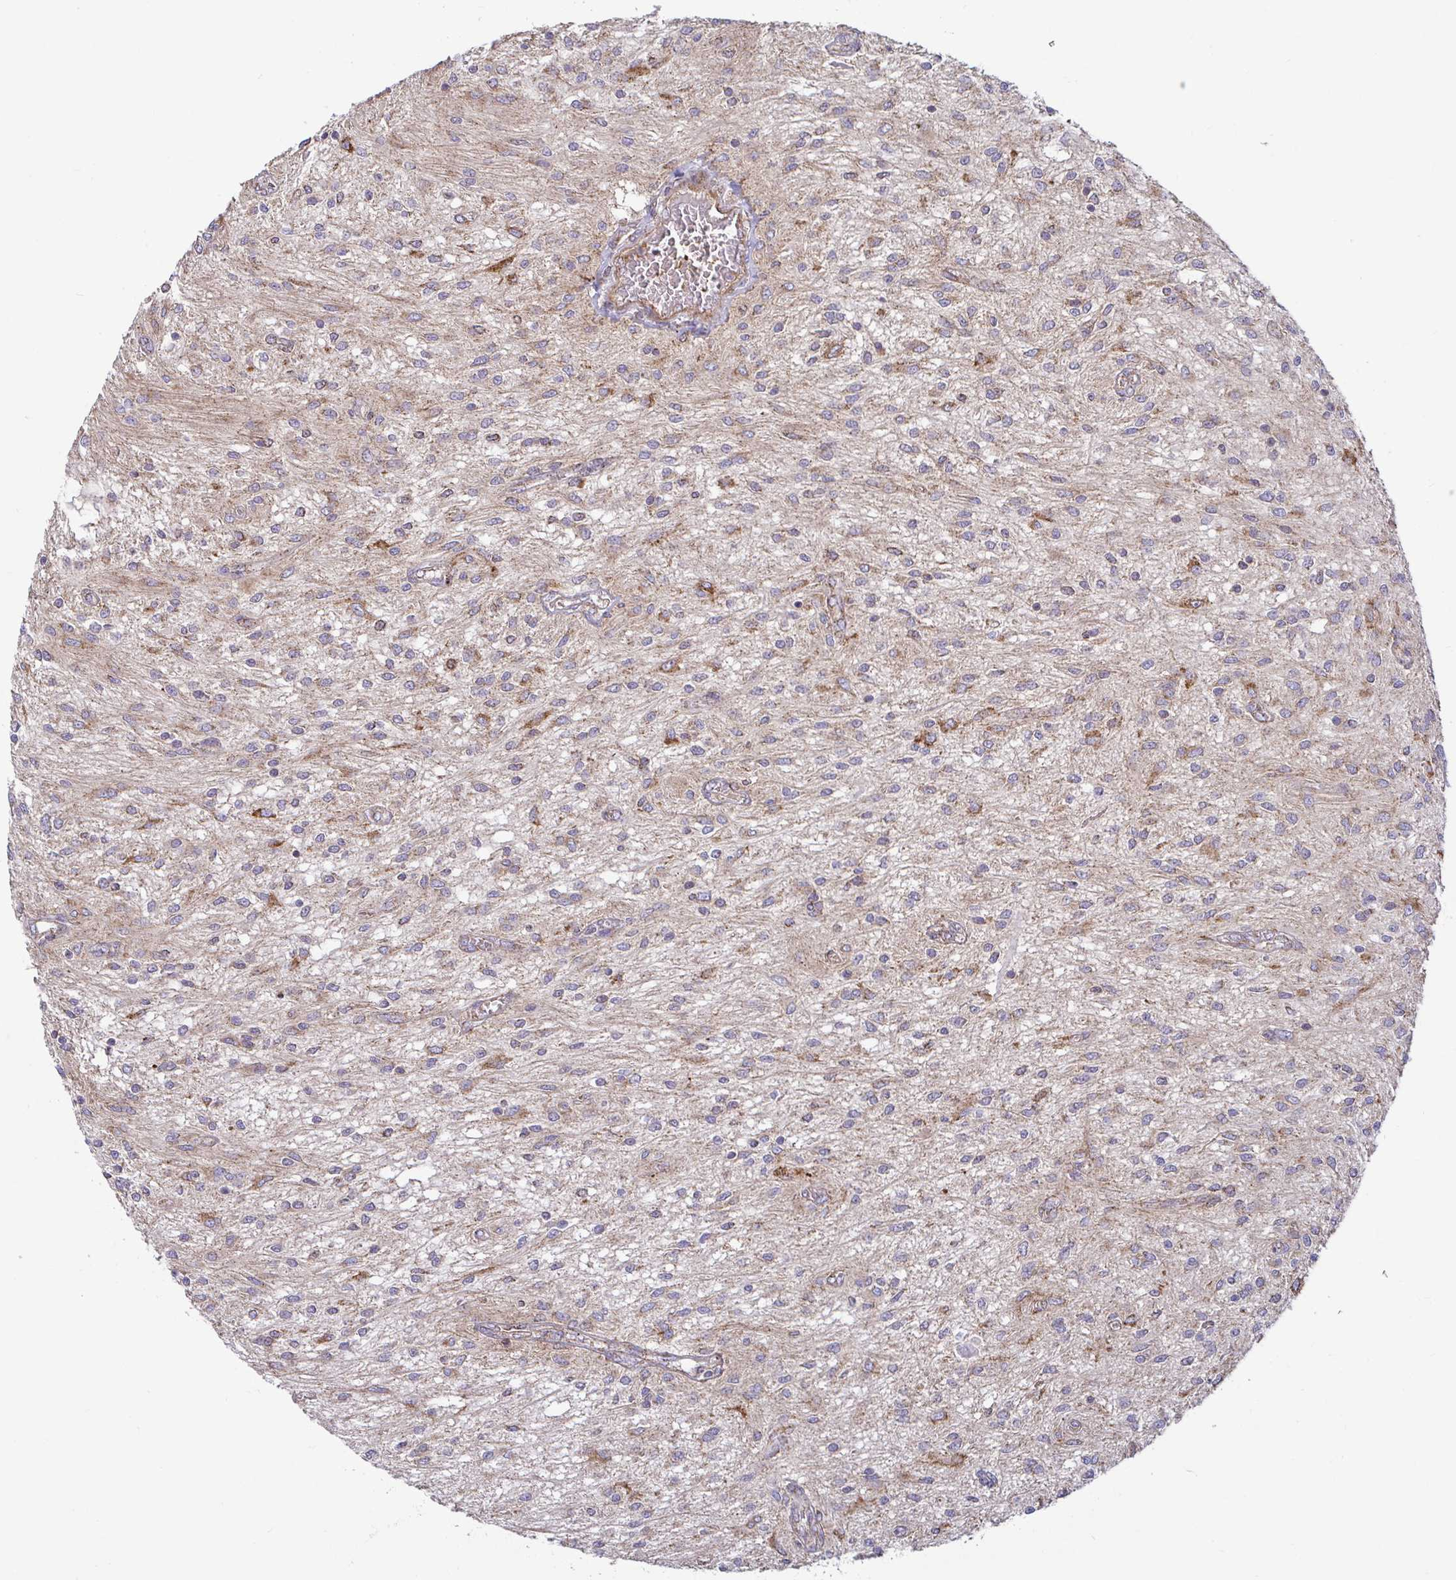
{"staining": {"intensity": "moderate", "quantity": "<25%", "location": "cytoplasmic/membranous"}, "tissue": "glioma", "cell_type": "Tumor cells", "image_type": "cancer", "snomed": [{"axis": "morphology", "description": "Glioma, malignant, Low grade"}, {"axis": "topography", "description": "Cerebellum"}], "caption": "Immunohistochemical staining of malignant glioma (low-grade) shows low levels of moderate cytoplasmic/membranous protein expression in about <25% of tumor cells.", "gene": "SPRY1", "patient": {"sex": "female", "age": 14}}